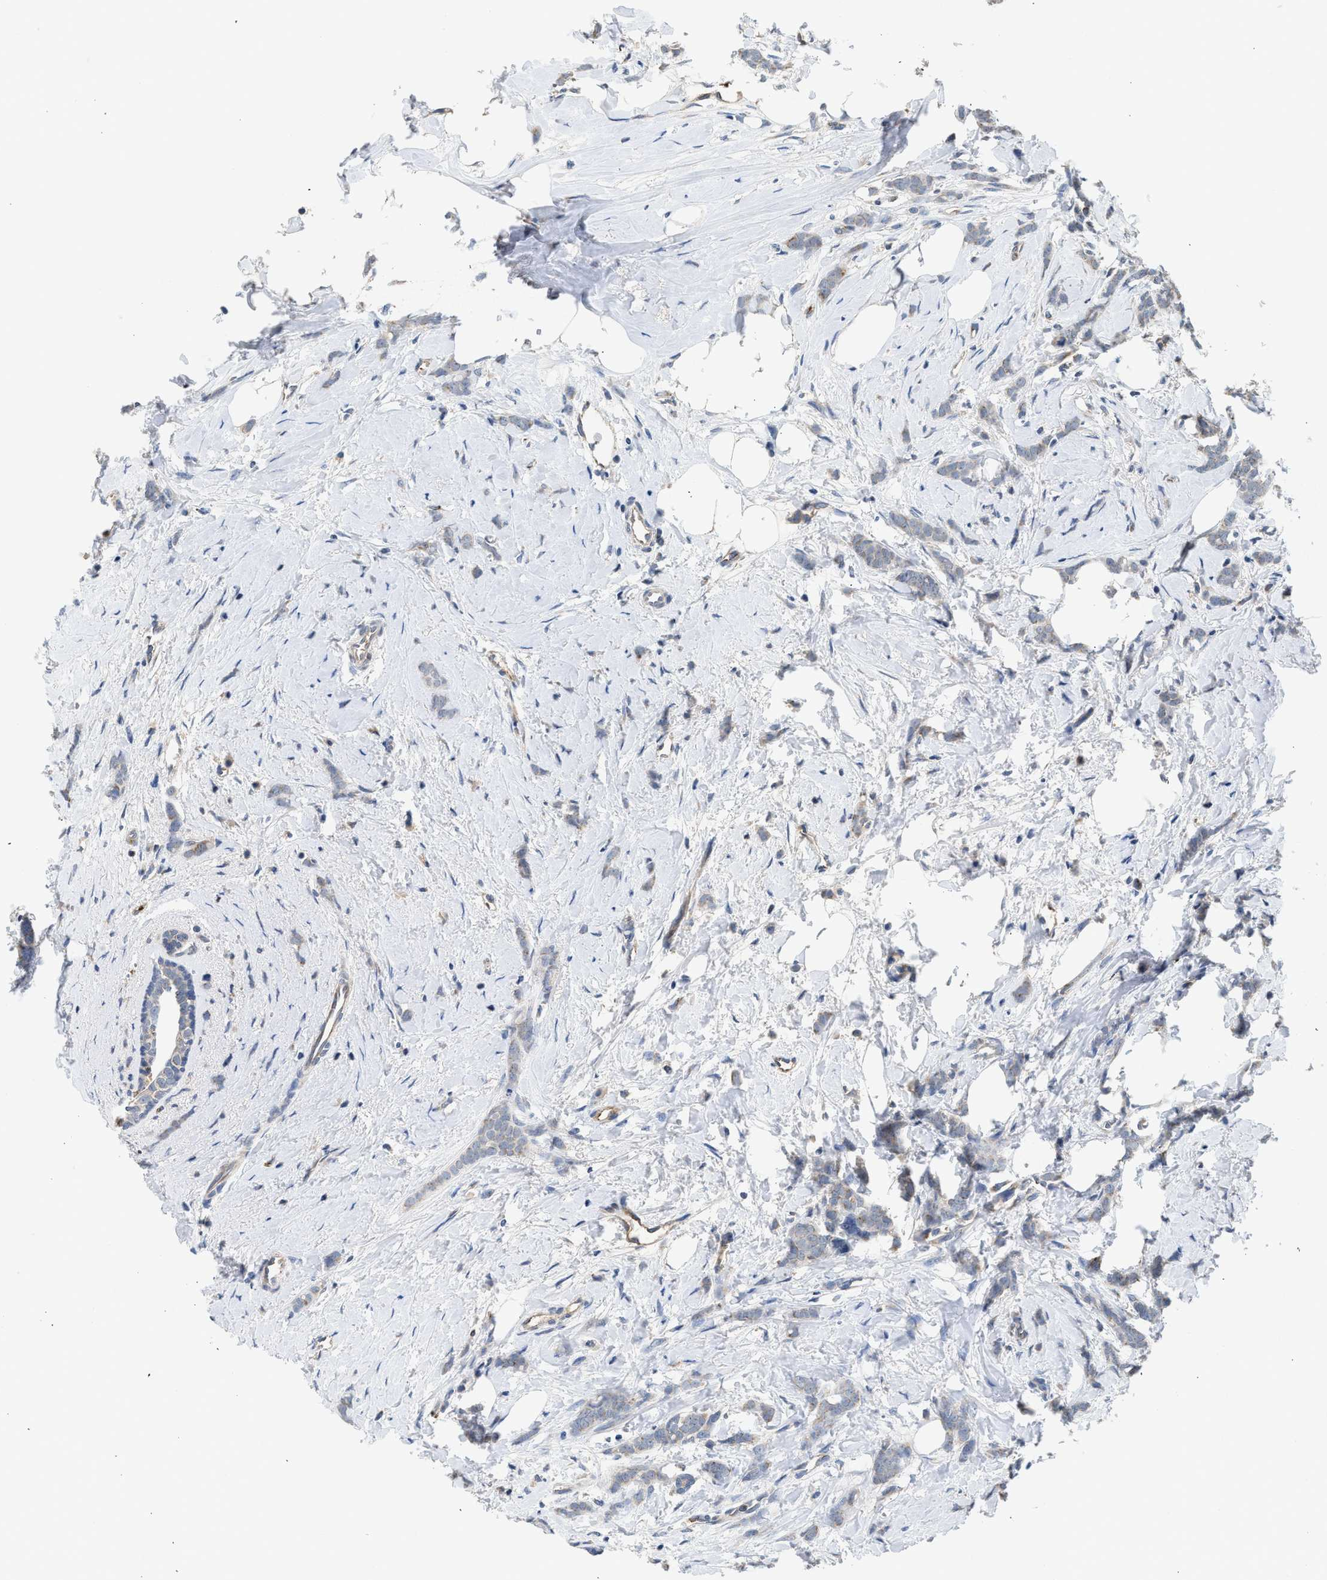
{"staining": {"intensity": "weak", "quantity": "25%-75%", "location": "cytoplasmic/membranous"}, "tissue": "breast cancer", "cell_type": "Tumor cells", "image_type": "cancer", "snomed": [{"axis": "morphology", "description": "Lobular carcinoma, in situ"}, {"axis": "morphology", "description": "Lobular carcinoma"}, {"axis": "topography", "description": "Breast"}], "caption": "Immunohistochemistry (IHC) photomicrograph of neoplastic tissue: lobular carcinoma (breast) stained using immunohistochemistry (IHC) demonstrates low levels of weak protein expression localized specifically in the cytoplasmic/membranous of tumor cells, appearing as a cytoplasmic/membranous brown color.", "gene": "PIM1", "patient": {"sex": "female", "age": 41}}